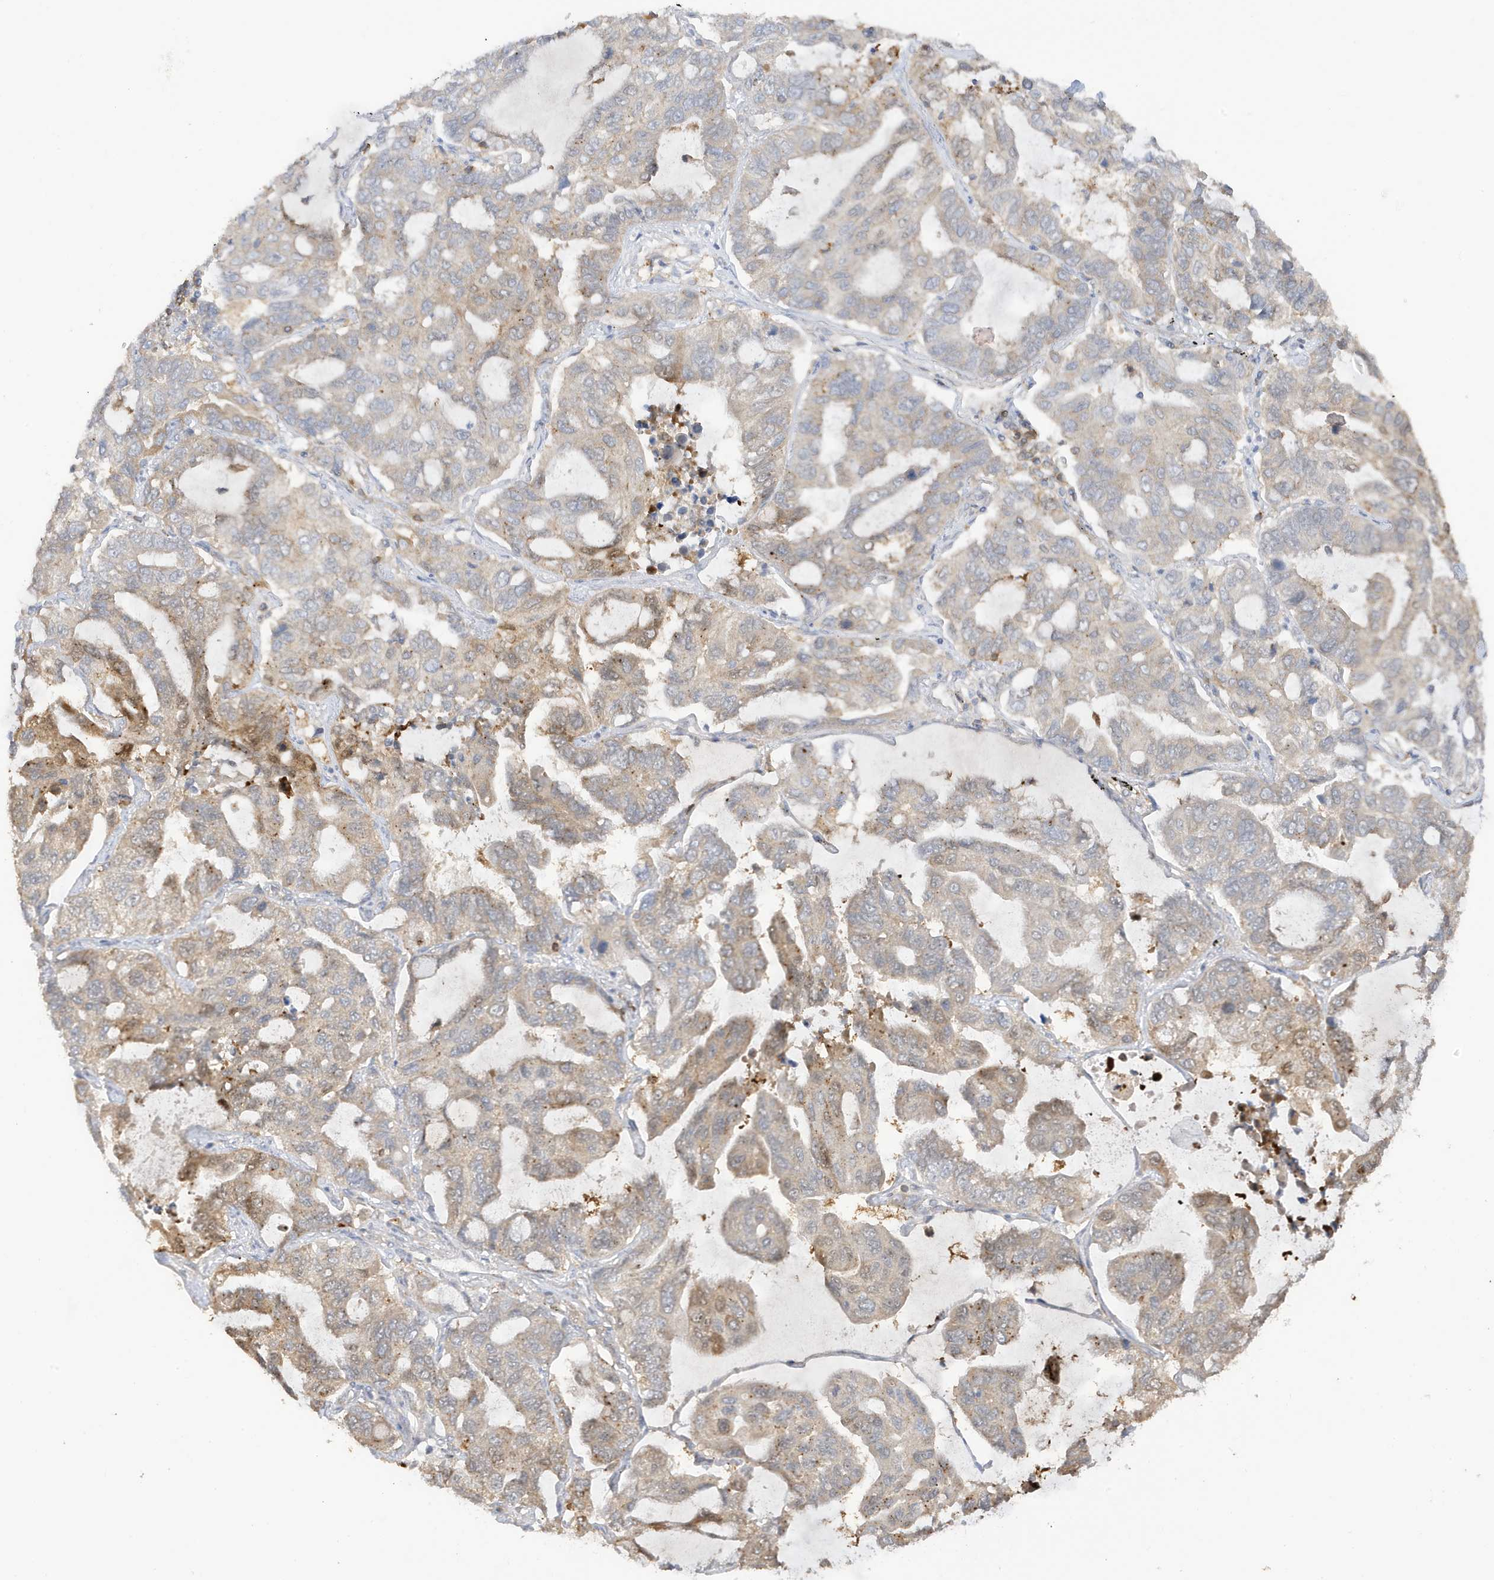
{"staining": {"intensity": "weak", "quantity": "25%-75%", "location": "cytoplasmic/membranous"}, "tissue": "lung cancer", "cell_type": "Tumor cells", "image_type": "cancer", "snomed": [{"axis": "morphology", "description": "Adenocarcinoma, NOS"}, {"axis": "topography", "description": "Lung"}], "caption": "Immunohistochemical staining of human lung cancer exhibits low levels of weak cytoplasmic/membranous expression in approximately 25%-75% of tumor cells.", "gene": "PHACTR2", "patient": {"sex": "male", "age": 64}}